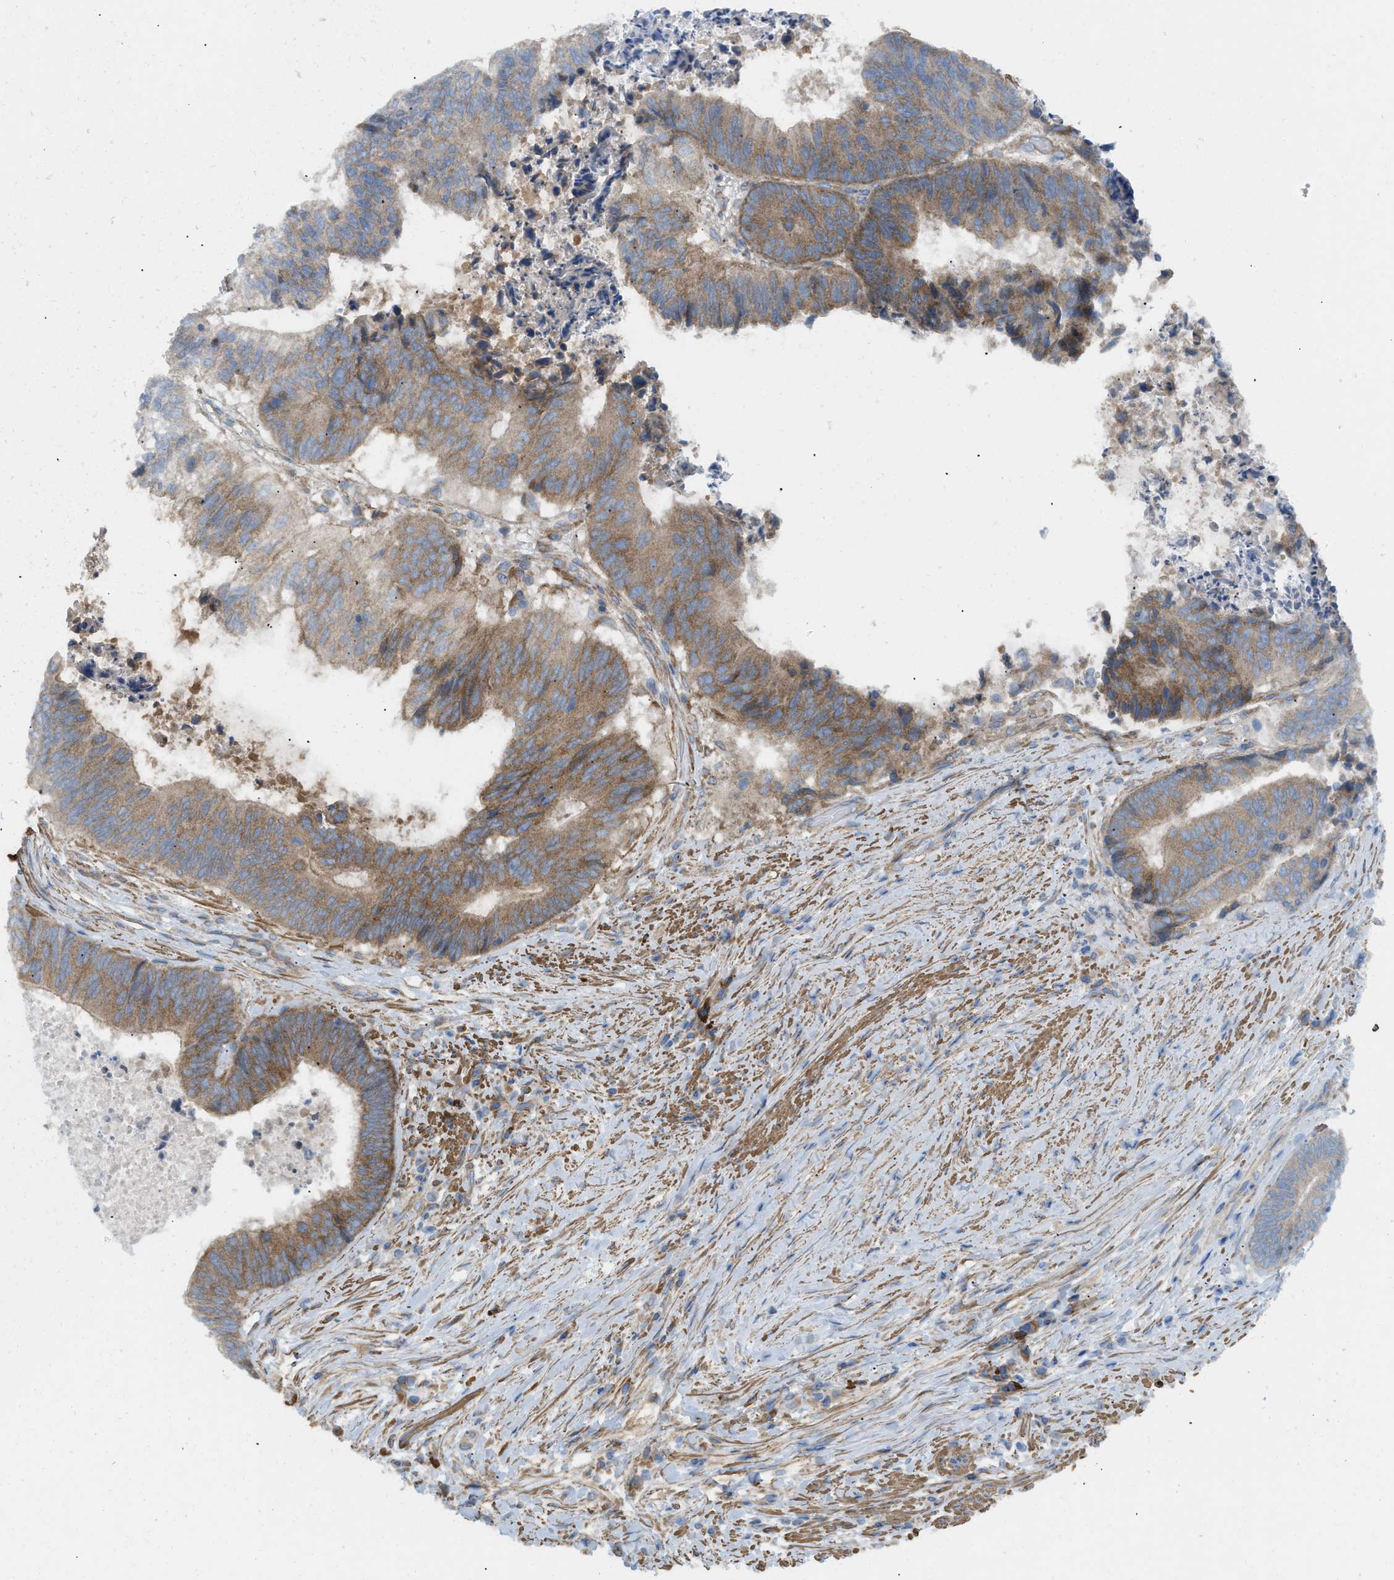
{"staining": {"intensity": "moderate", "quantity": ">75%", "location": "cytoplasmic/membranous"}, "tissue": "colorectal cancer", "cell_type": "Tumor cells", "image_type": "cancer", "snomed": [{"axis": "morphology", "description": "Adenocarcinoma, NOS"}, {"axis": "topography", "description": "Rectum"}], "caption": "A brown stain highlights moderate cytoplasmic/membranous positivity of a protein in colorectal cancer (adenocarcinoma) tumor cells. Ihc stains the protein of interest in brown and the nuclei are stained blue.", "gene": "BMPR1A", "patient": {"sex": "male", "age": 72}}